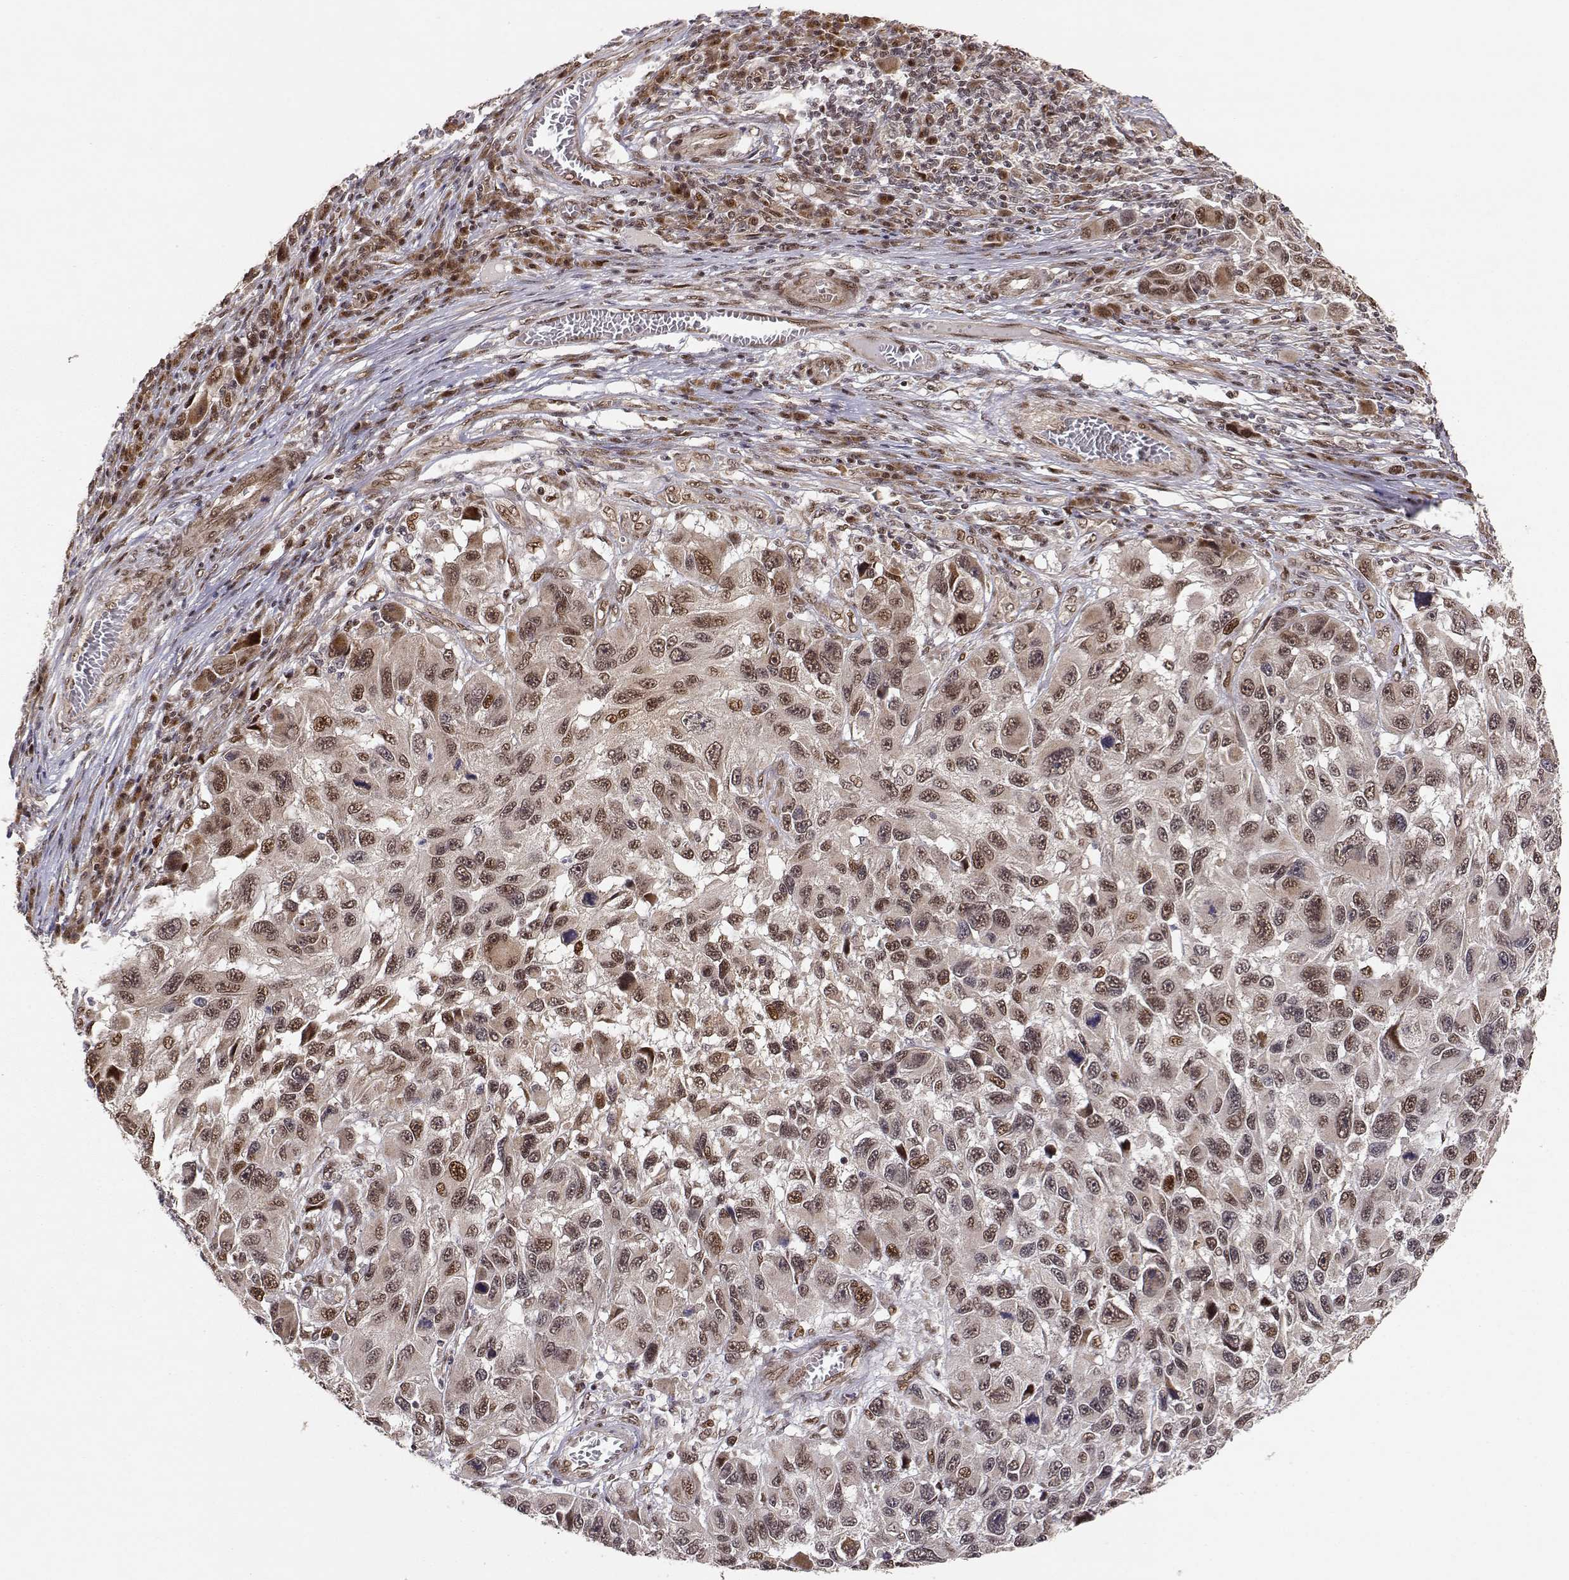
{"staining": {"intensity": "moderate", "quantity": "<25%", "location": "nuclear"}, "tissue": "melanoma", "cell_type": "Tumor cells", "image_type": "cancer", "snomed": [{"axis": "morphology", "description": "Malignant melanoma, NOS"}, {"axis": "topography", "description": "Skin"}], "caption": "Human melanoma stained for a protein (brown) reveals moderate nuclear positive expression in approximately <25% of tumor cells.", "gene": "BRCA1", "patient": {"sex": "male", "age": 53}}